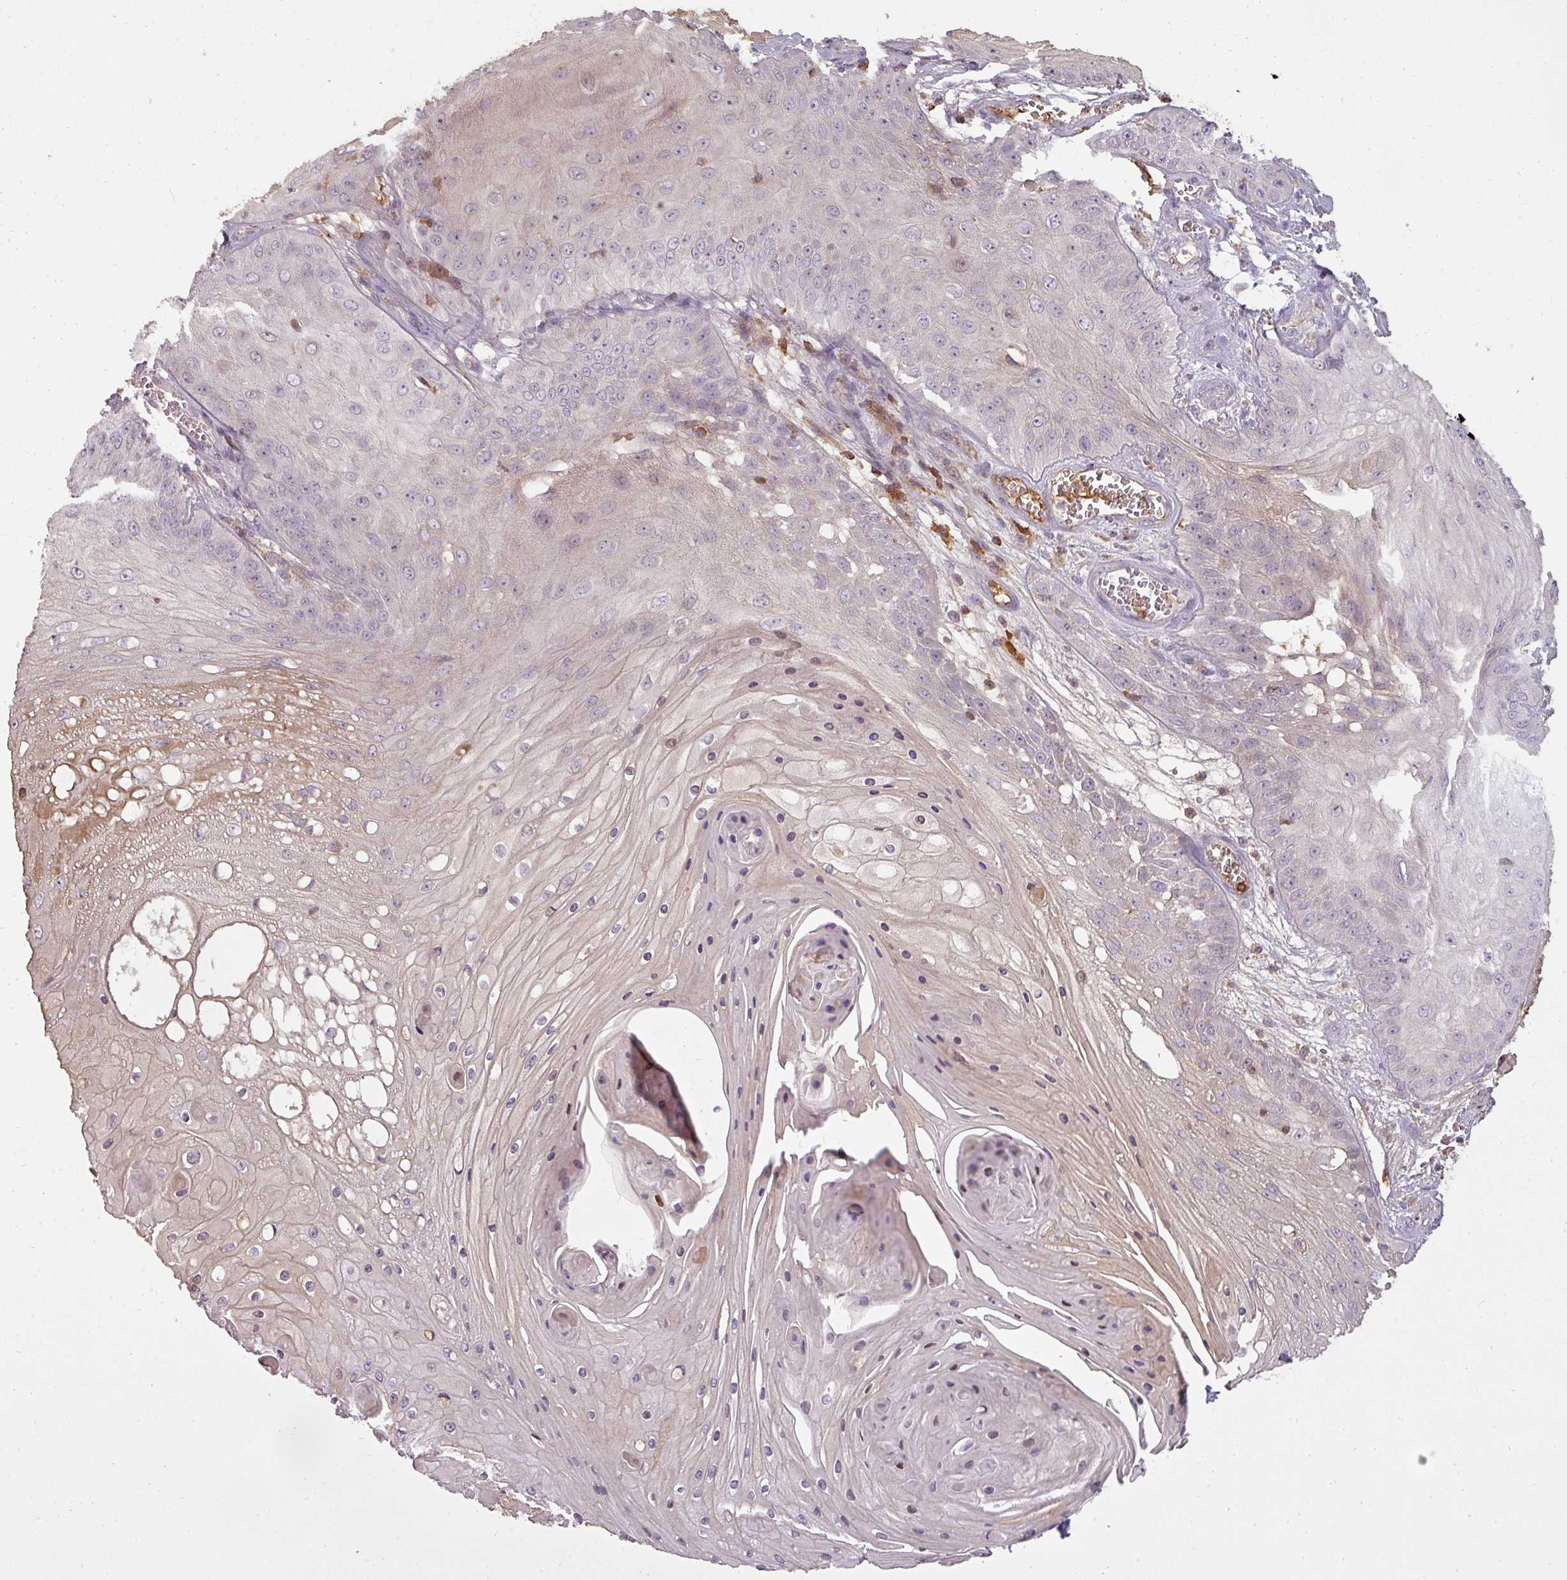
{"staining": {"intensity": "negative", "quantity": "none", "location": "none"}, "tissue": "skin cancer", "cell_type": "Tumor cells", "image_type": "cancer", "snomed": [{"axis": "morphology", "description": "Squamous cell carcinoma, NOS"}, {"axis": "topography", "description": "Skin"}], "caption": "The photomicrograph reveals no significant expression in tumor cells of skin squamous cell carcinoma.", "gene": "STK4", "patient": {"sex": "male", "age": 70}}